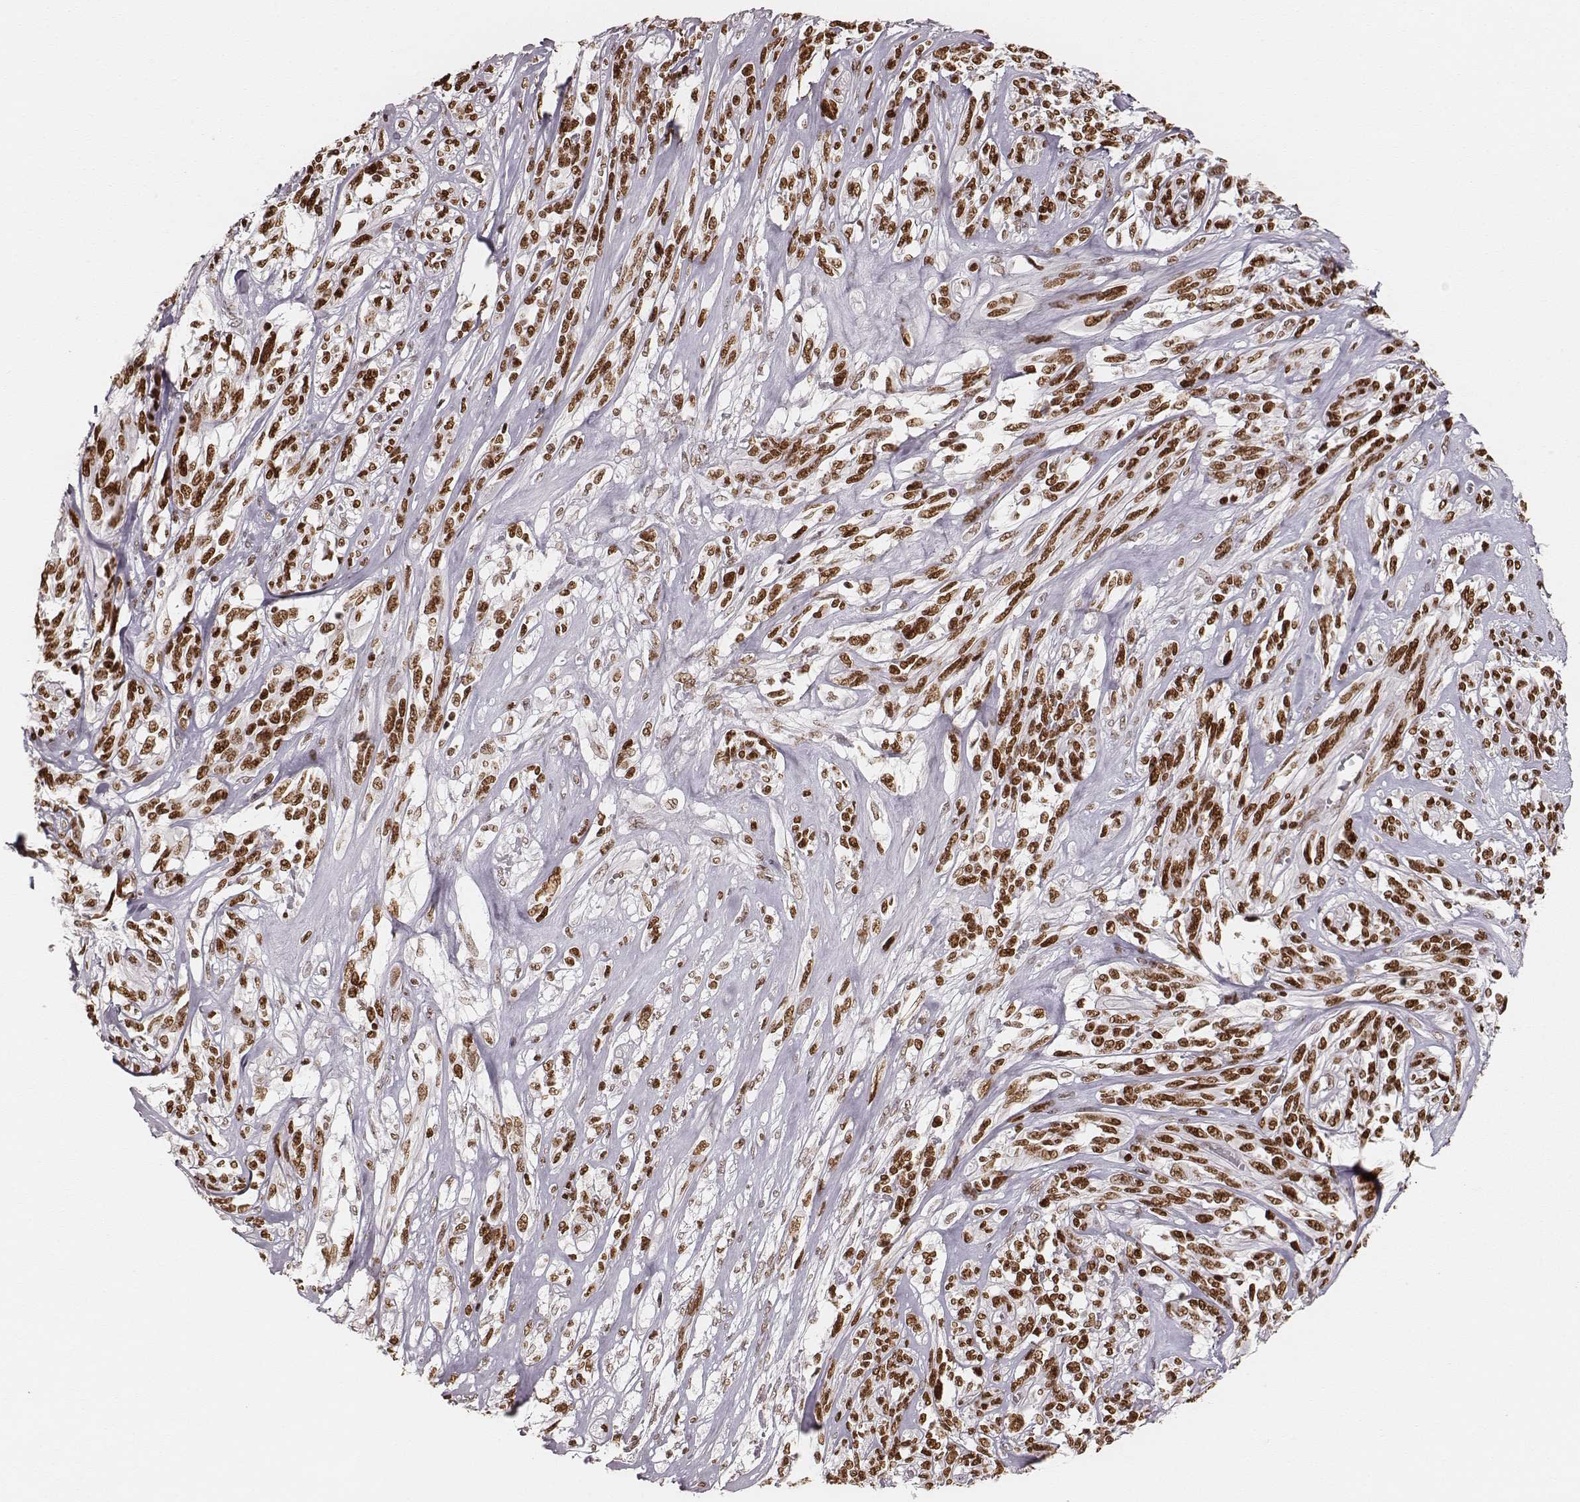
{"staining": {"intensity": "strong", "quantity": ">75%", "location": "nuclear"}, "tissue": "melanoma", "cell_type": "Tumor cells", "image_type": "cancer", "snomed": [{"axis": "morphology", "description": "Malignant melanoma, NOS"}, {"axis": "topography", "description": "Skin"}], "caption": "Immunohistochemical staining of human melanoma reveals high levels of strong nuclear protein staining in approximately >75% of tumor cells.", "gene": "PARP1", "patient": {"sex": "female", "age": 91}}